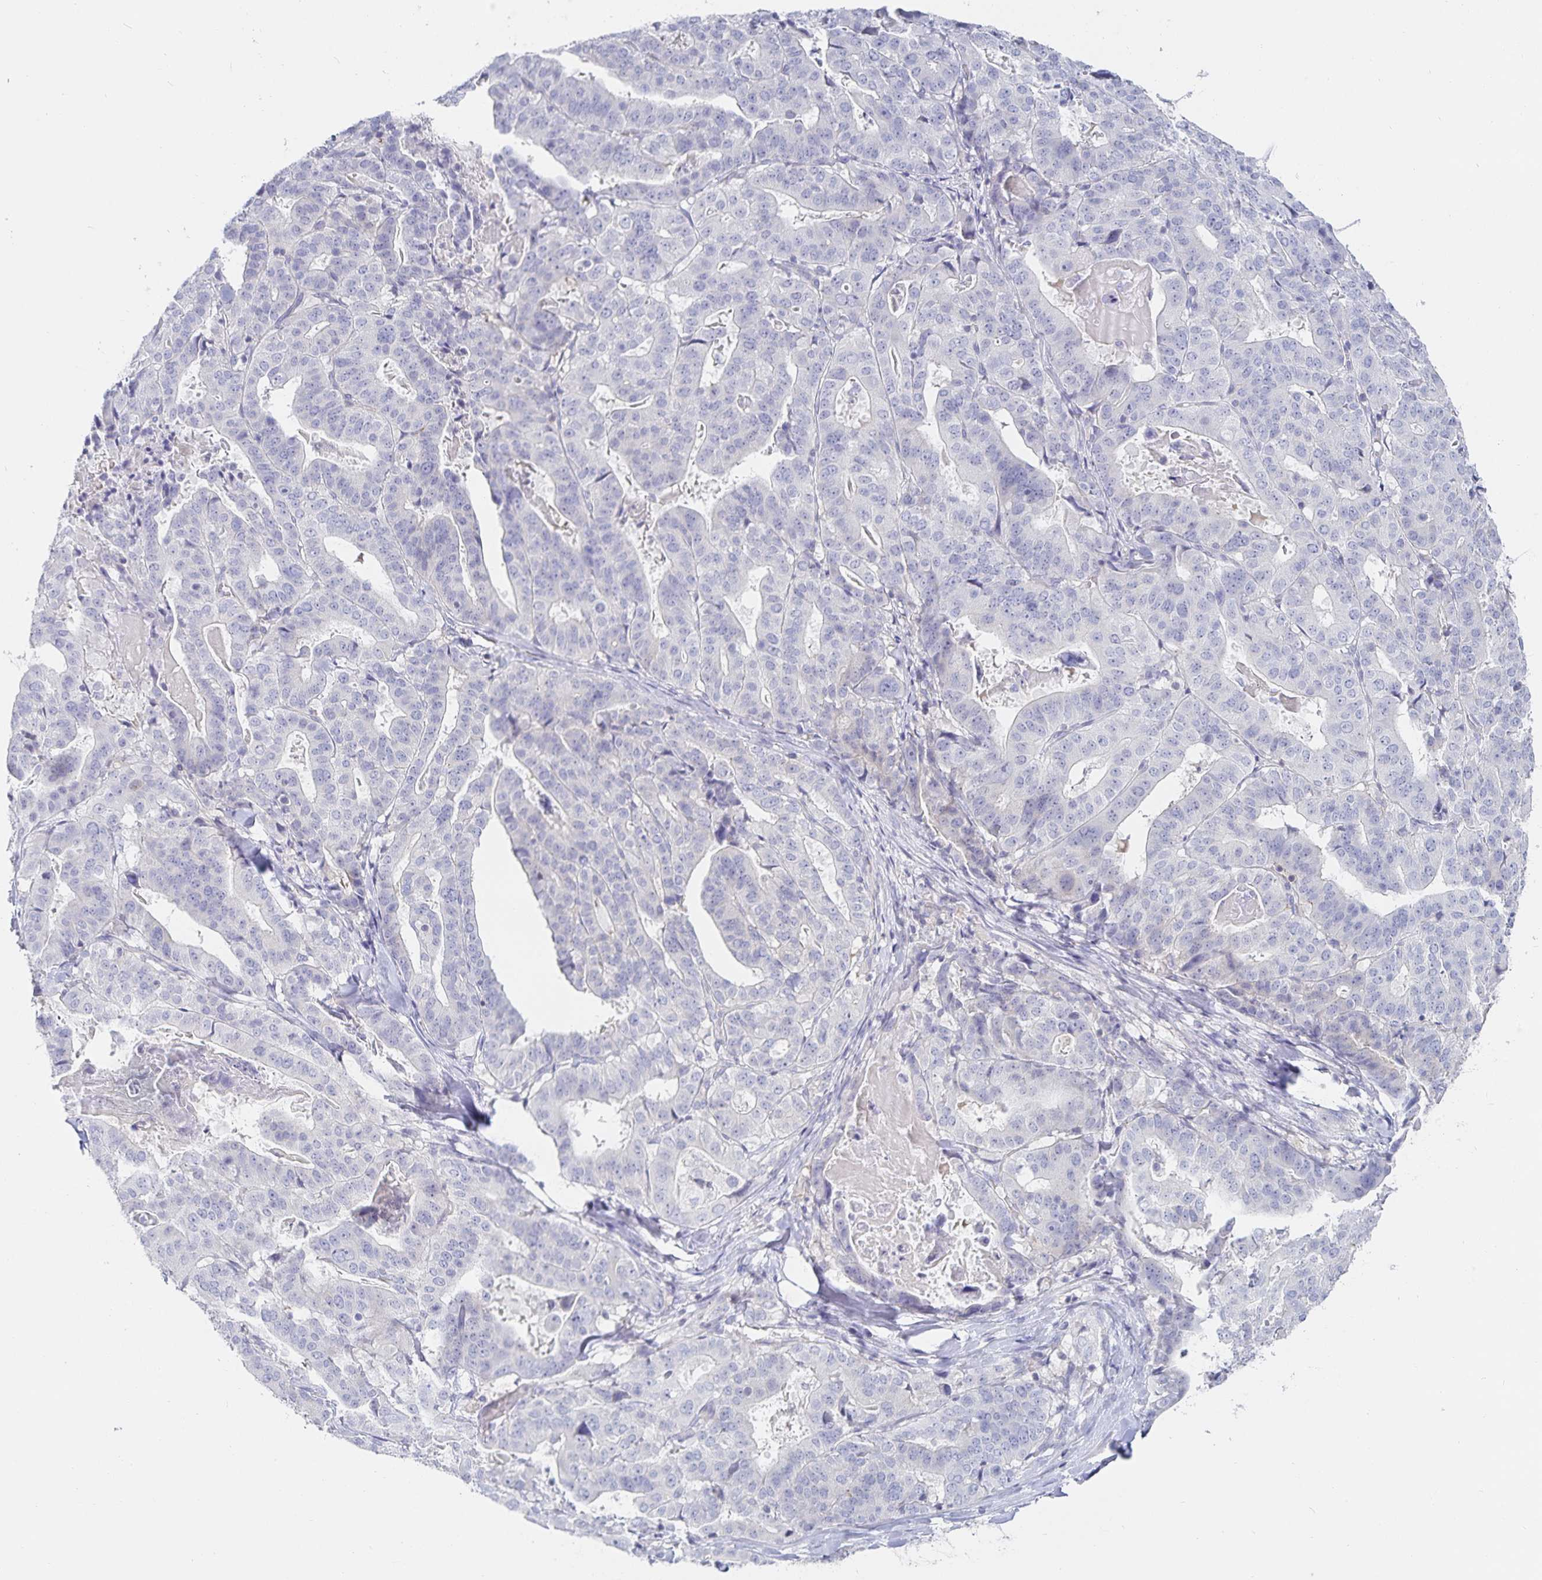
{"staining": {"intensity": "negative", "quantity": "none", "location": "none"}, "tissue": "stomach cancer", "cell_type": "Tumor cells", "image_type": "cancer", "snomed": [{"axis": "morphology", "description": "Adenocarcinoma, NOS"}, {"axis": "topography", "description": "Stomach"}], "caption": "DAB immunohistochemical staining of human stomach cancer (adenocarcinoma) displays no significant staining in tumor cells. Brightfield microscopy of IHC stained with DAB (brown) and hematoxylin (blue), captured at high magnification.", "gene": "SFTPA1", "patient": {"sex": "male", "age": 48}}